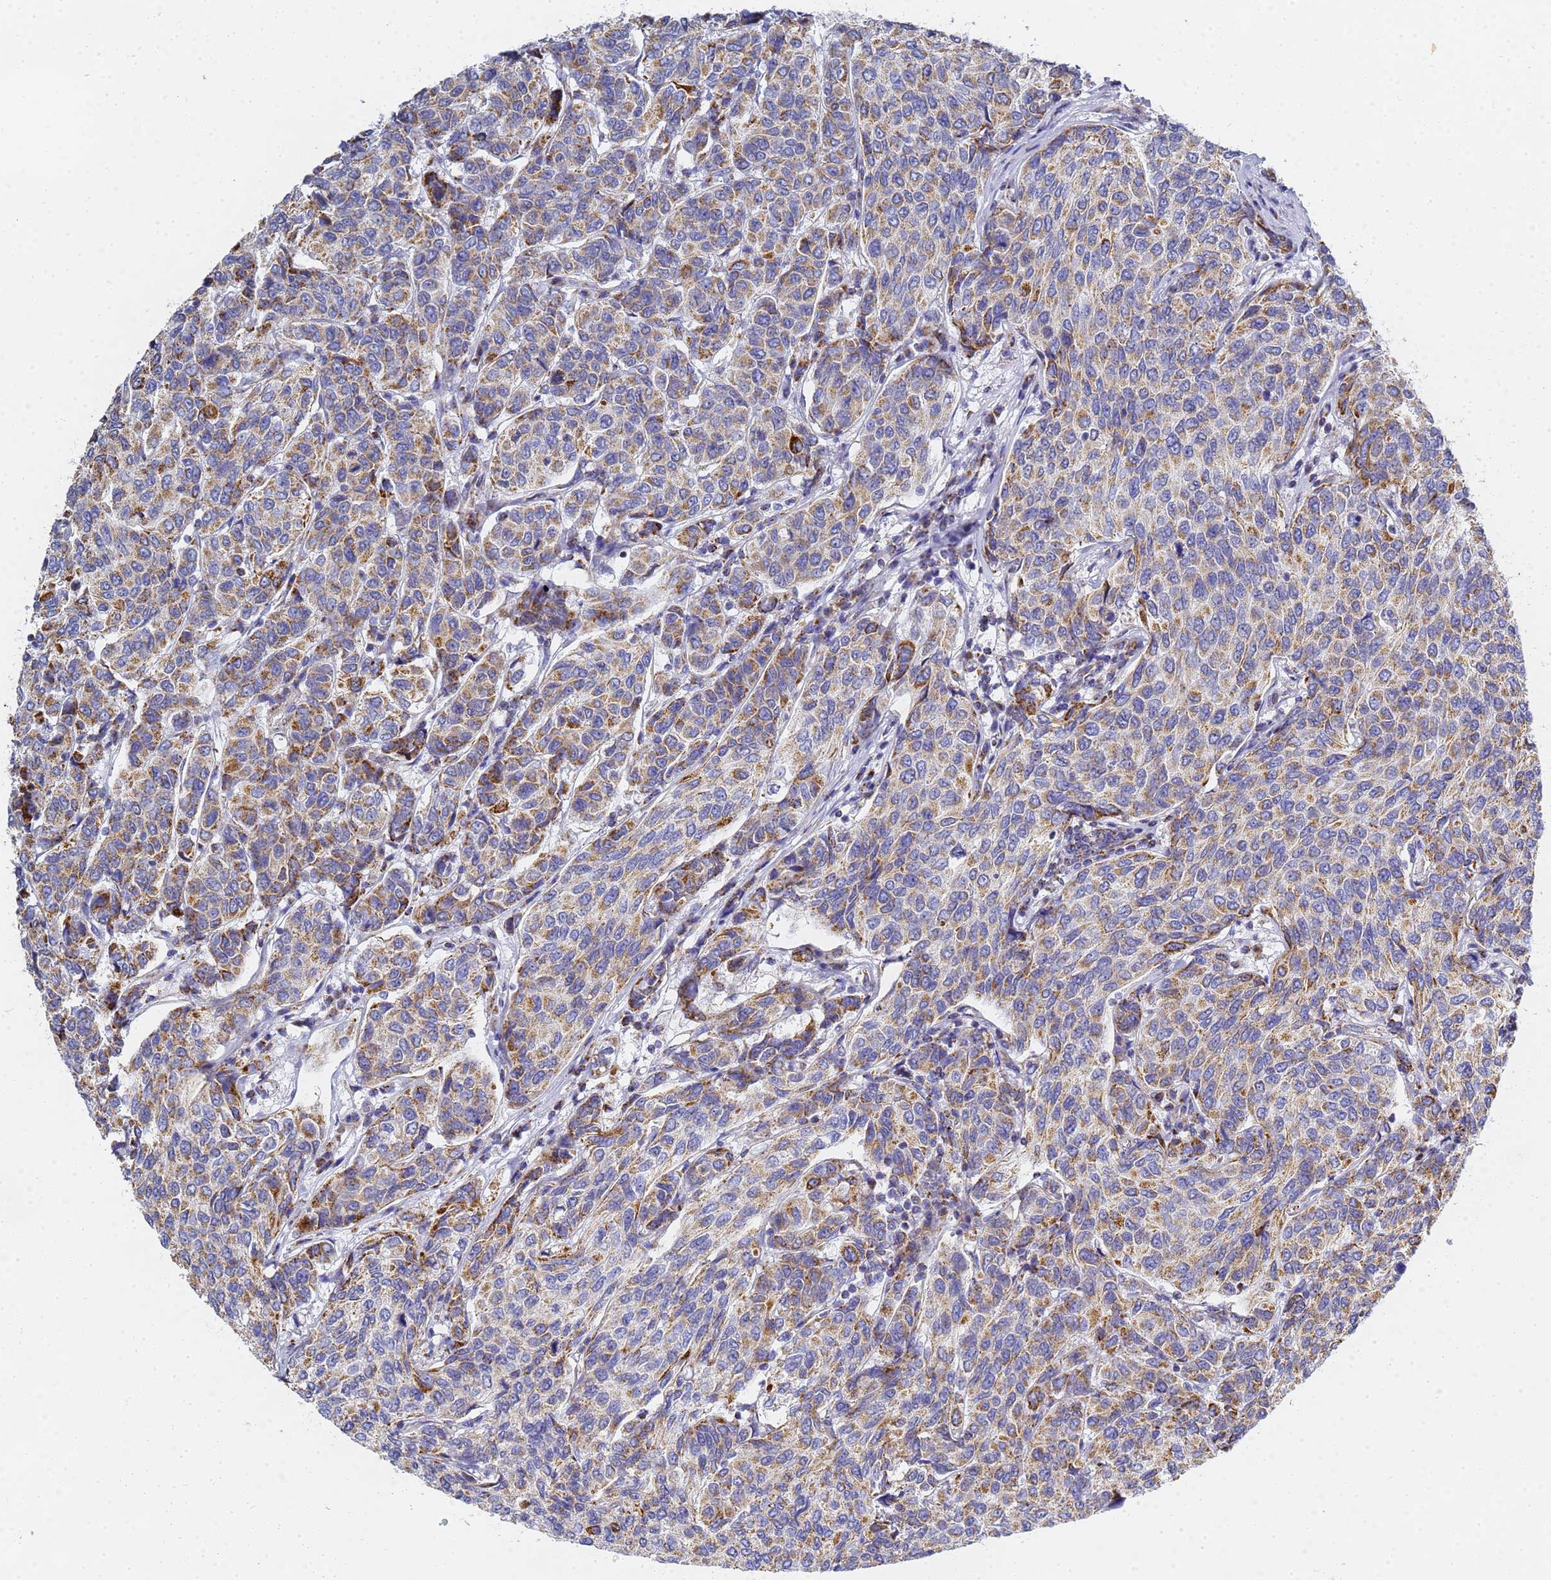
{"staining": {"intensity": "moderate", "quantity": ">75%", "location": "cytoplasmic/membranous"}, "tissue": "breast cancer", "cell_type": "Tumor cells", "image_type": "cancer", "snomed": [{"axis": "morphology", "description": "Duct carcinoma"}, {"axis": "topography", "description": "Breast"}], "caption": "Infiltrating ductal carcinoma (breast) stained with a protein marker reveals moderate staining in tumor cells.", "gene": "CNIH4", "patient": {"sex": "female", "age": 55}}